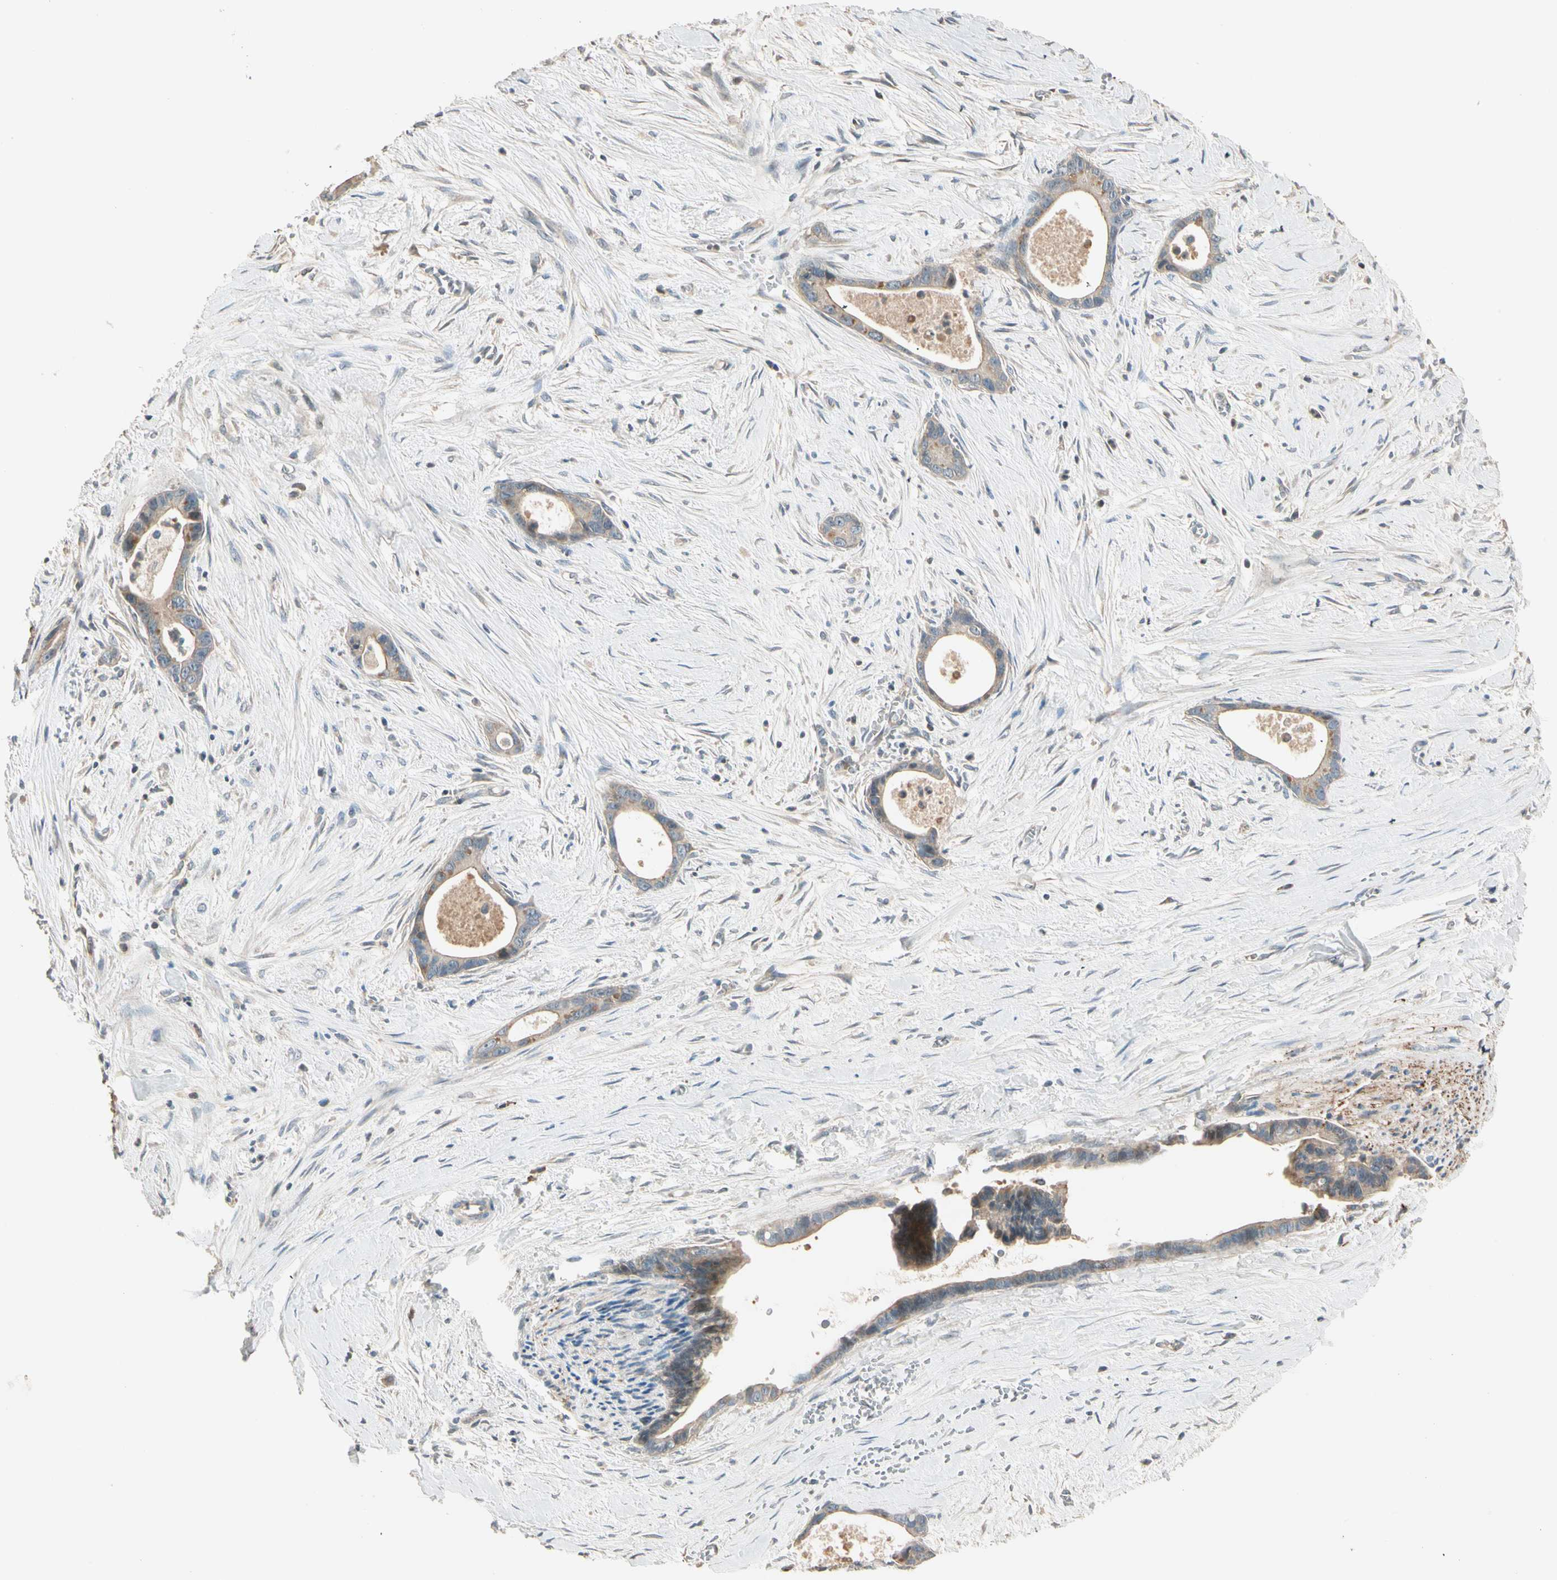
{"staining": {"intensity": "weak", "quantity": ">75%", "location": "cytoplasmic/membranous"}, "tissue": "liver cancer", "cell_type": "Tumor cells", "image_type": "cancer", "snomed": [{"axis": "morphology", "description": "Cholangiocarcinoma"}, {"axis": "topography", "description": "Liver"}], "caption": "Immunohistochemistry (IHC) staining of cholangiocarcinoma (liver), which displays low levels of weak cytoplasmic/membranous staining in approximately >75% of tumor cells indicating weak cytoplasmic/membranous protein expression. The staining was performed using DAB (3,3'-diaminobenzidine) (brown) for protein detection and nuclei were counterstained in hematoxylin (blue).", "gene": "TNFRSF21", "patient": {"sex": "female", "age": 55}}